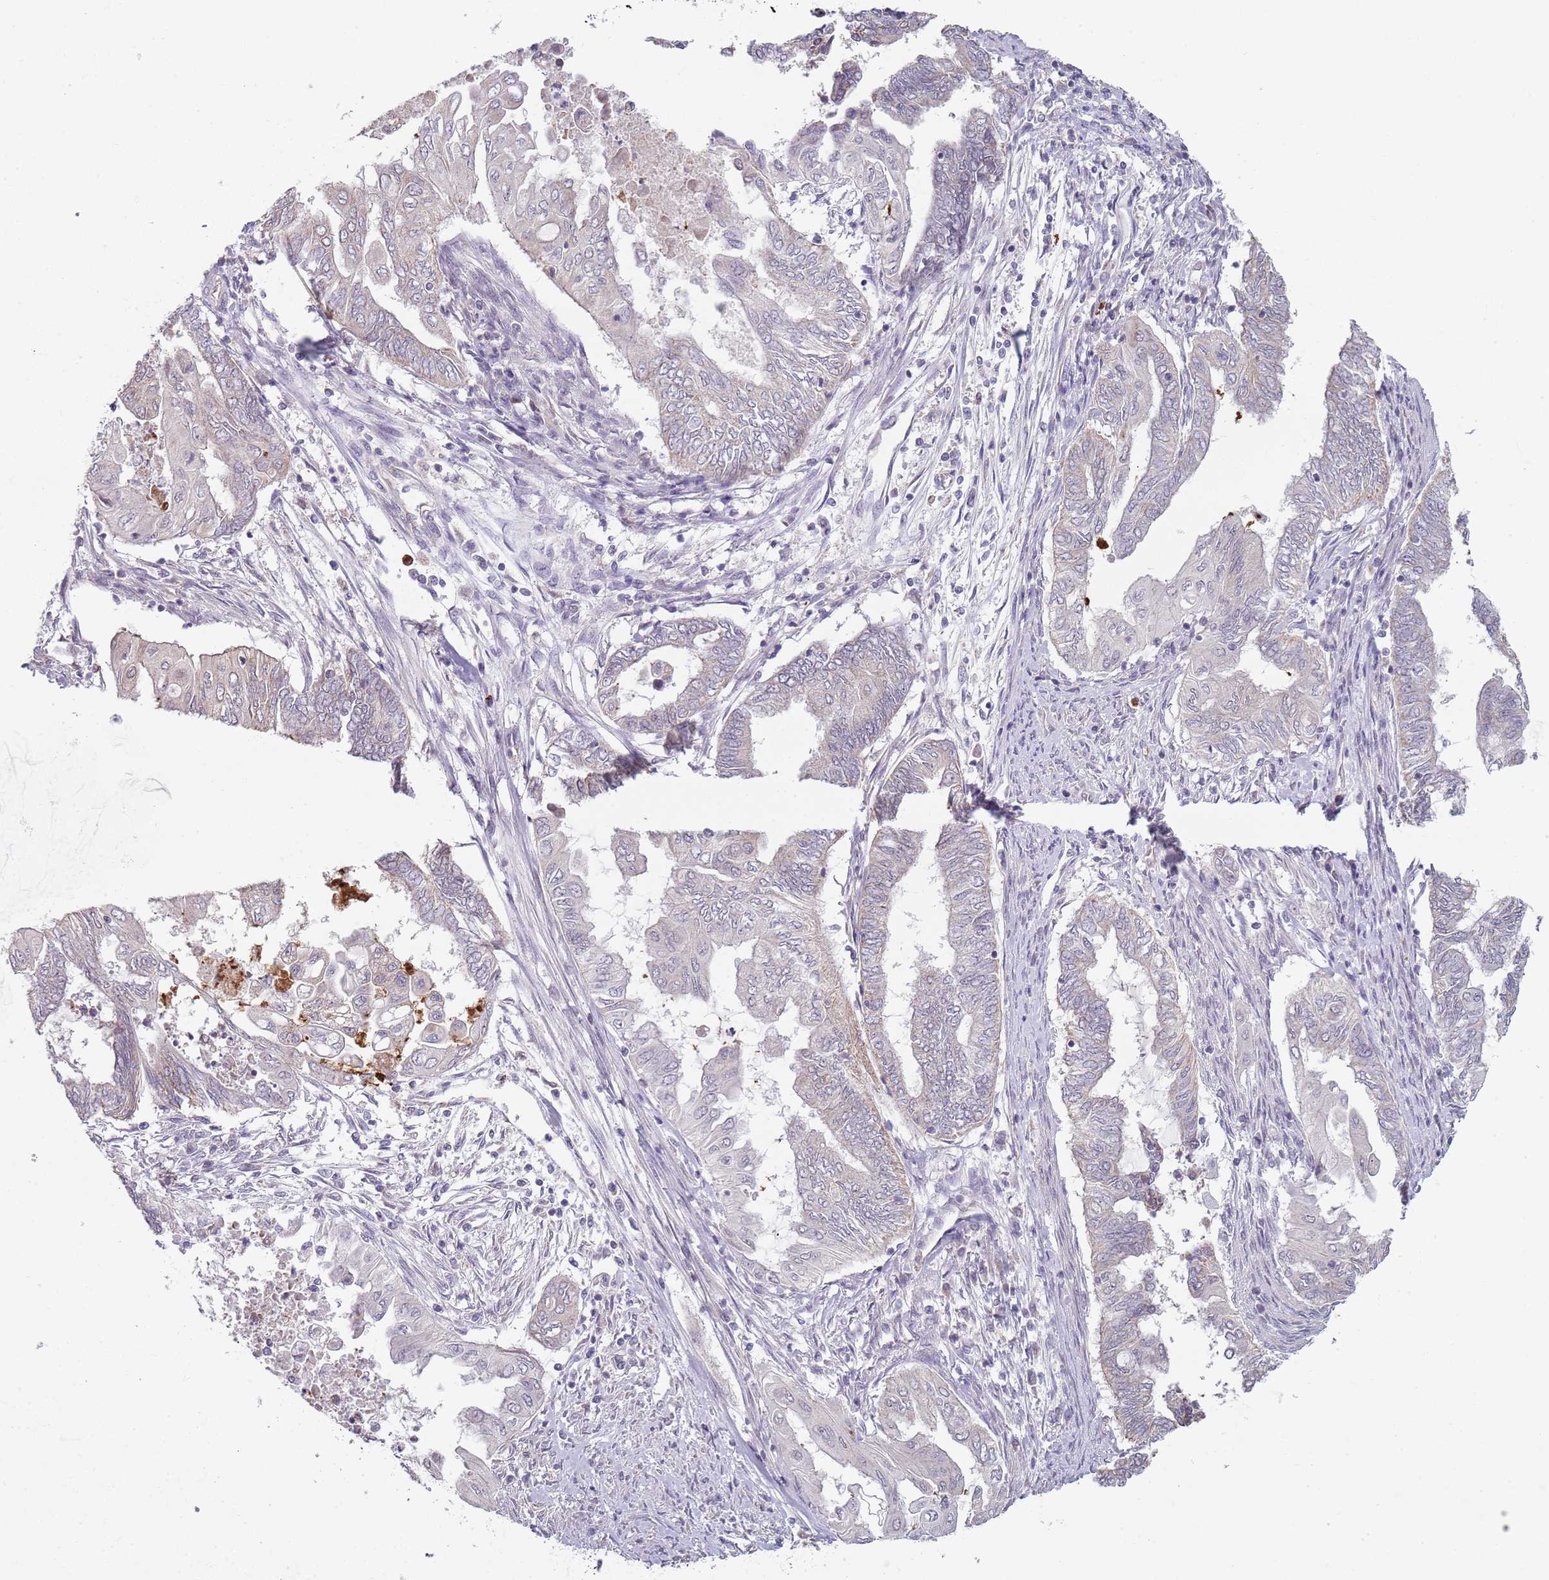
{"staining": {"intensity": "negative", "quantity": "none", "location": "none"}, "tissue": "endometrial cancer", "cell_type": "Tumor cells", "image_type": "cancer", "snomed": [{"axis": "morphology", "description": "Adenocarcinoma, NOS"}, {"axis": "topography", "description": "Uterus"}, {"axis": "topography", "description": "Endometrium"}], "caption": "An image of human adenocarcinoma (endometrial) is negative for staining in tumor cells. (Brightfield microscopy of DAB immunohistochemistry at high magnification).", "gene": "SMARCAL1", "patient": {"sex": "female", "age": 70}}